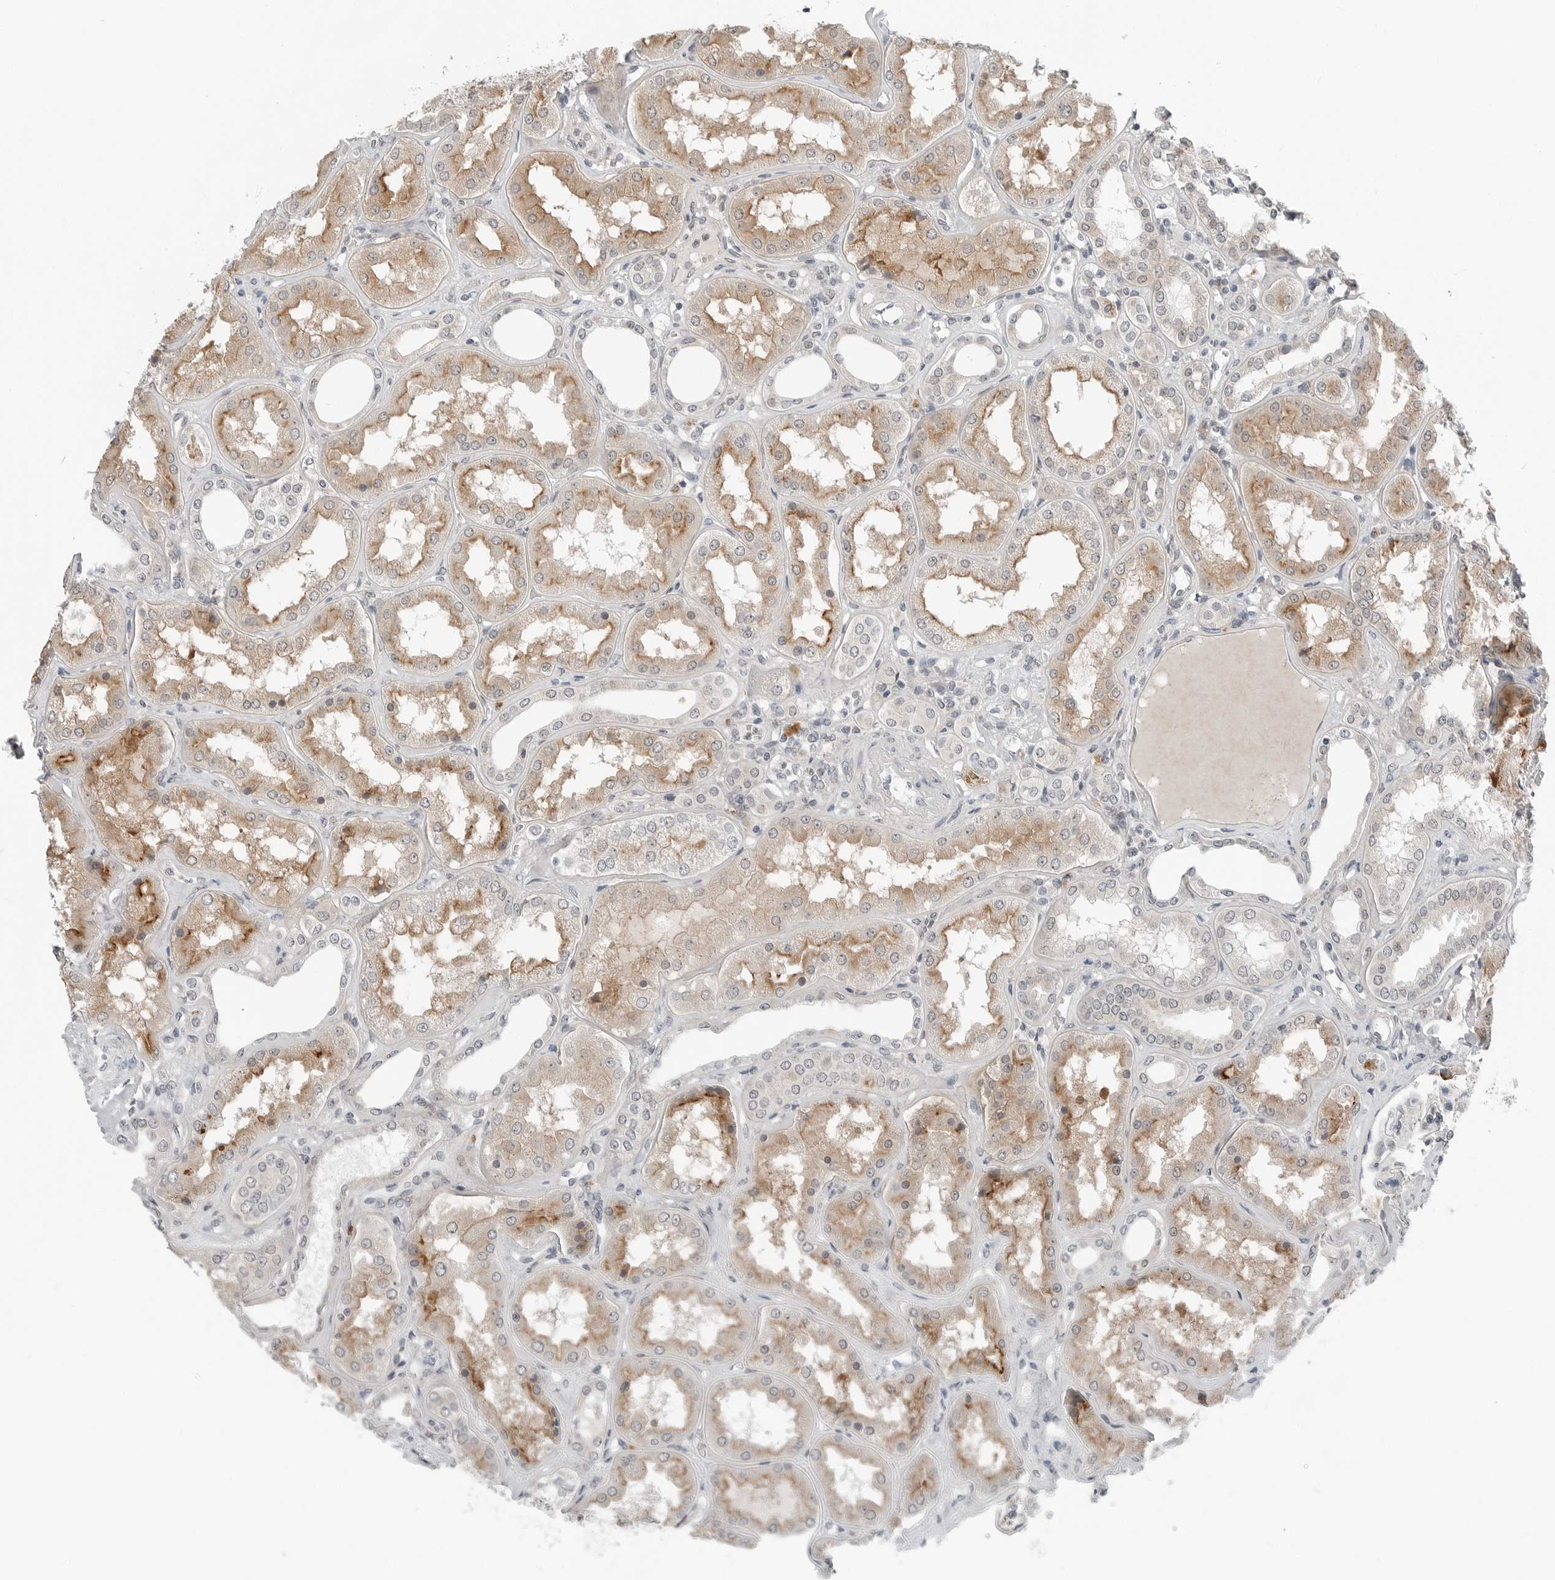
{"staining": {"intensity": "negative", "quantity": "none", "location": "none"}, "tissue": "kidney", "cell_type": "Cells in glomeruli", "image_type": "normal", "snomed": [{"axis": "morphology", "description": "Normal tissue, NOS"}, {"axis": "topography", "description": "Kidney"}], "caption": "Protein analysis of unremarkable kidney demonstrates no significant expression in cells in glomeruli.", "gene": "FCRLB", "patient": {"sex": "female", "age": 56}}